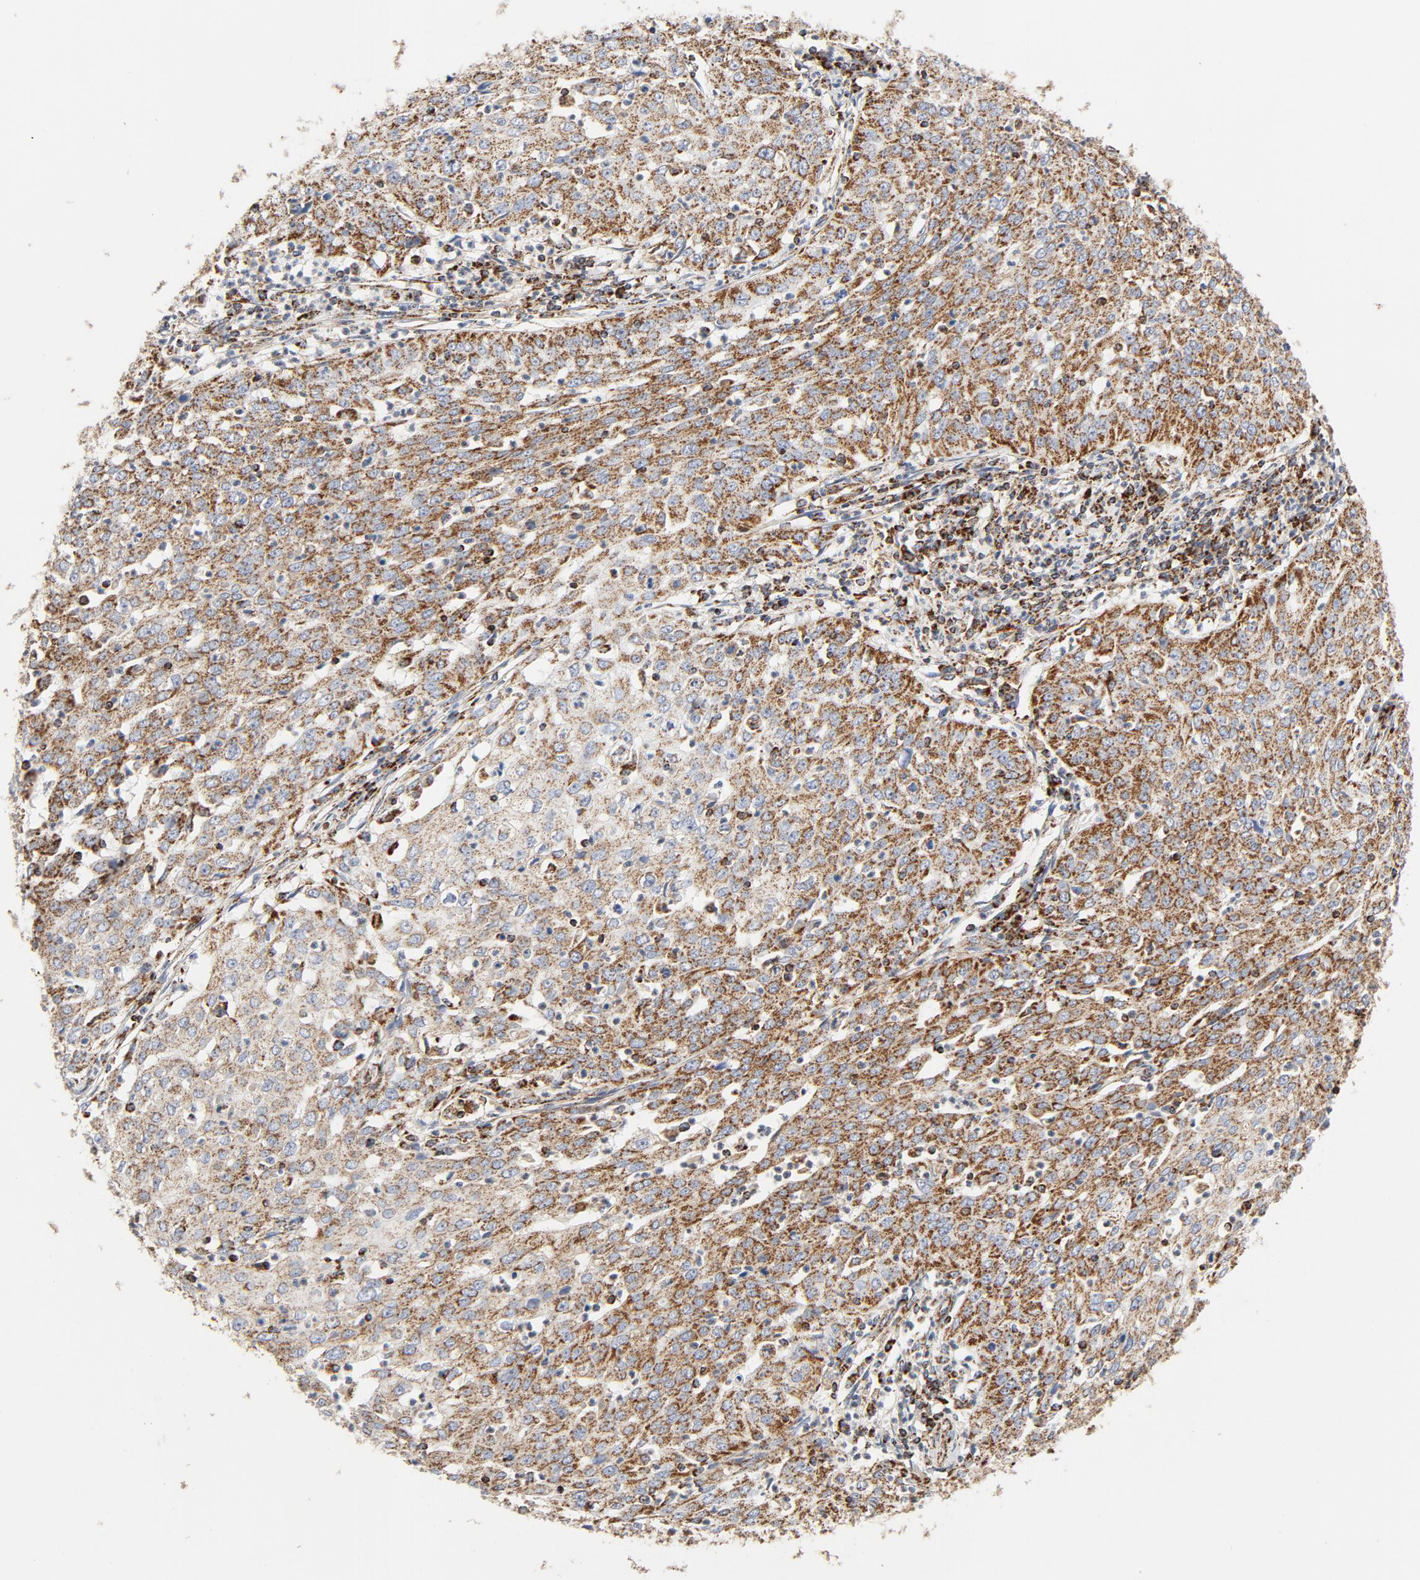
{"staining": {"intensity": "moderate", "quantity": ">75%", "location": "cytoplasmic/membranous"}, "tissue": "cervical cancer", "cell_type": "Tumor cells", "image_type": "cancer", "snomed": [{"axis": "morphology", "description": "Squamous cell carcinoma, NOS"}, {"axis": "topography", "description": "Cervix"}], "caption": "A histopathology image showing moderate cytoplasmic/membranous positivity in approximately >75% of tumor cells in cervical squamous cell carcinoma, as visualized by brown immunohistochemical staining.", "gene": "PCNX4", "patient": {"sex": "female", "age": 39}}